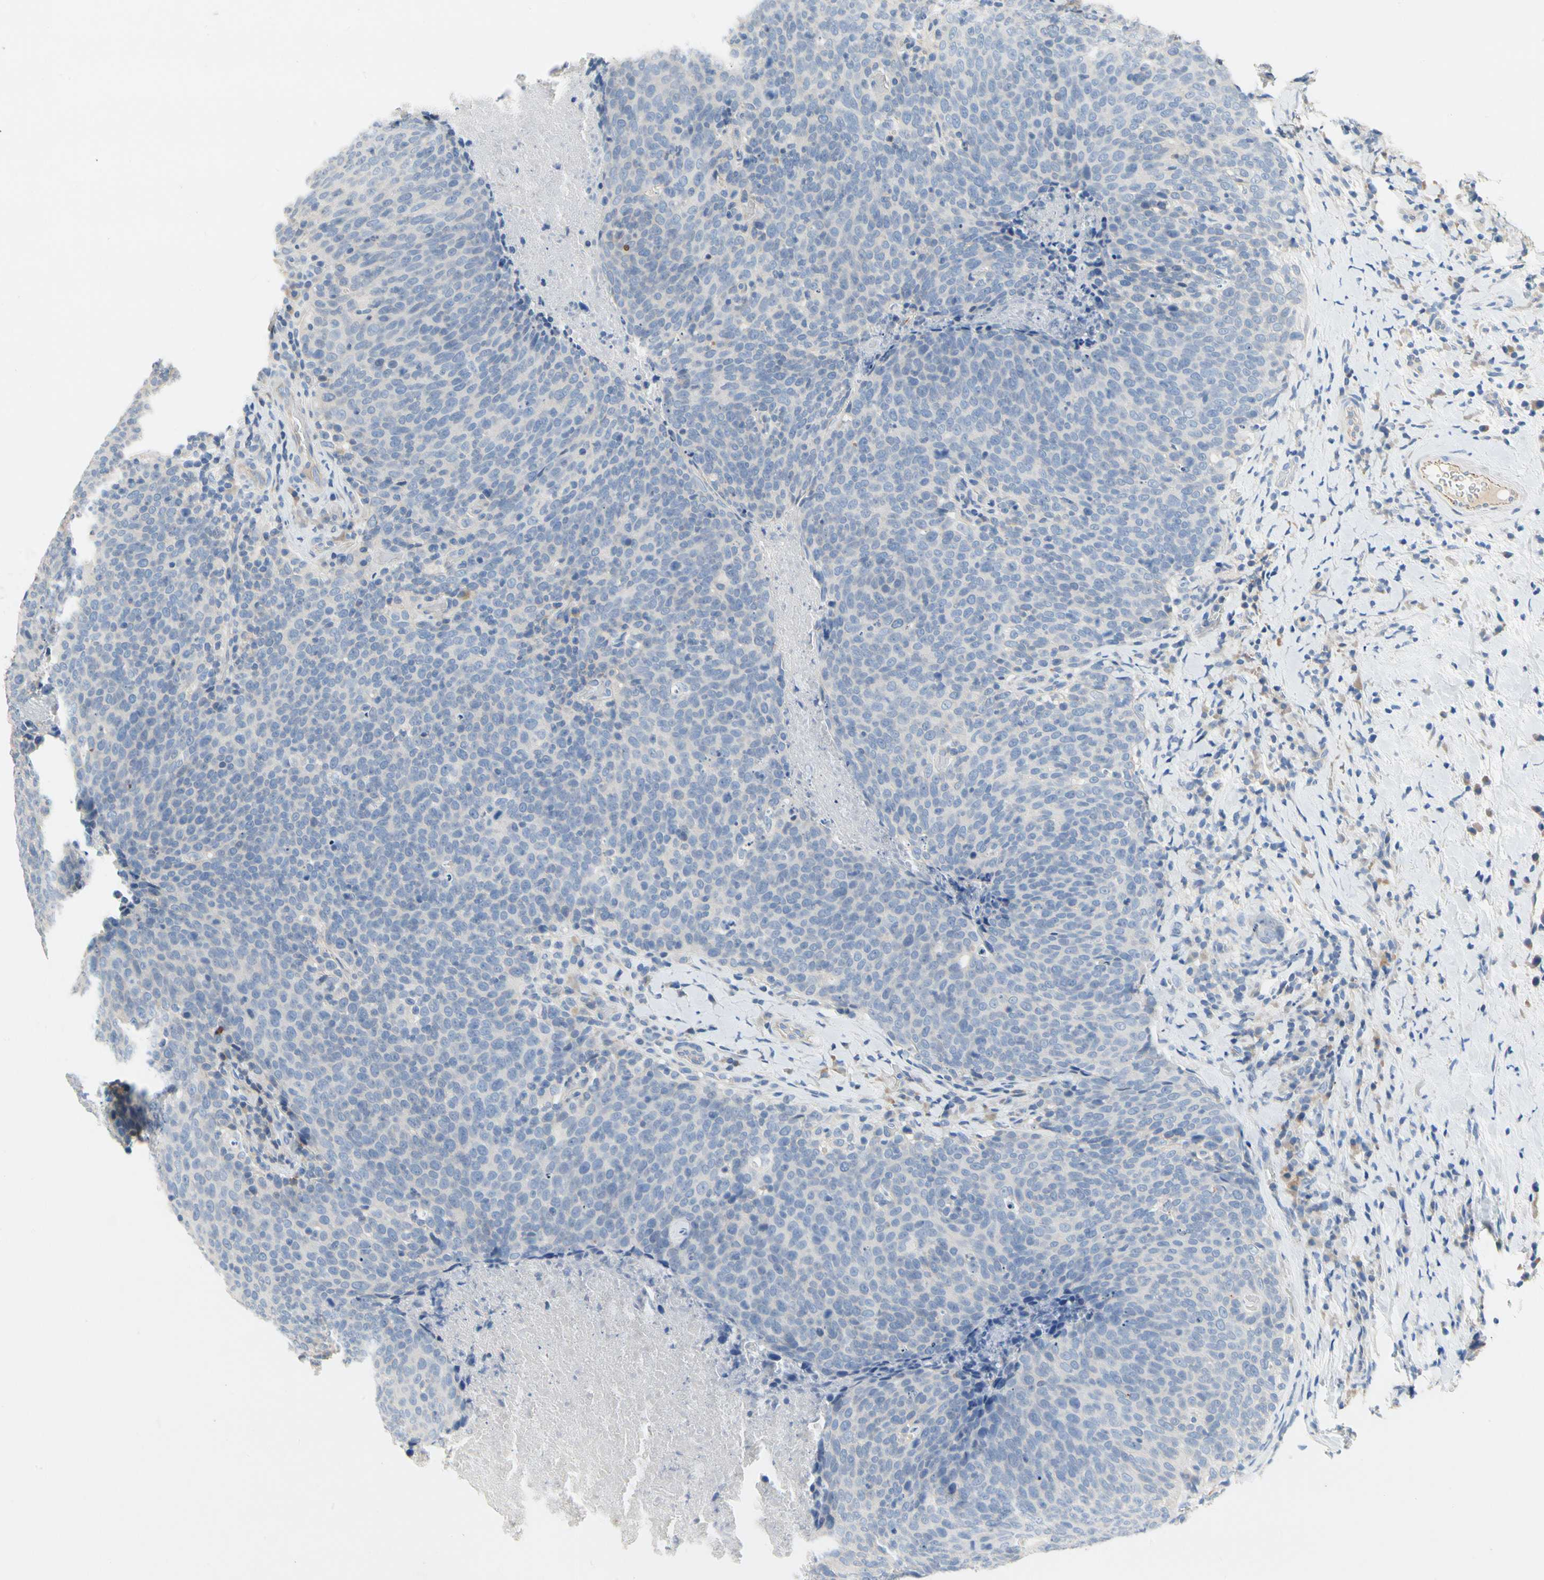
{"staining": {"intensity": "negative", "quantity": "none", "location": "none"}, "tissue": "head and neck cancer", "cell_type": "Tumor cells", "image_type": "cancer", "snomed": [{"axis": "morphology", "description": "Squamous cell carcinoma, NOS"}, {"axis": "morphology", "description": "Squamous cell carcinoma, metastatic, NOS"}, {"axis": "topography", "description": "Lymph node"}, {"axis": "topography", "description": "Head-Neck"}], "caption": "Immunohistochemistry photomicrograph of neoplastic tissue: human squamous cell carcinoma (head and neck) stained with DAB (3,3'-diaminobenzidine) displays no significant protein positivity in tumor cells.", "gene": "CCM2L", "patient": {"sex": "male", "age": 62}}